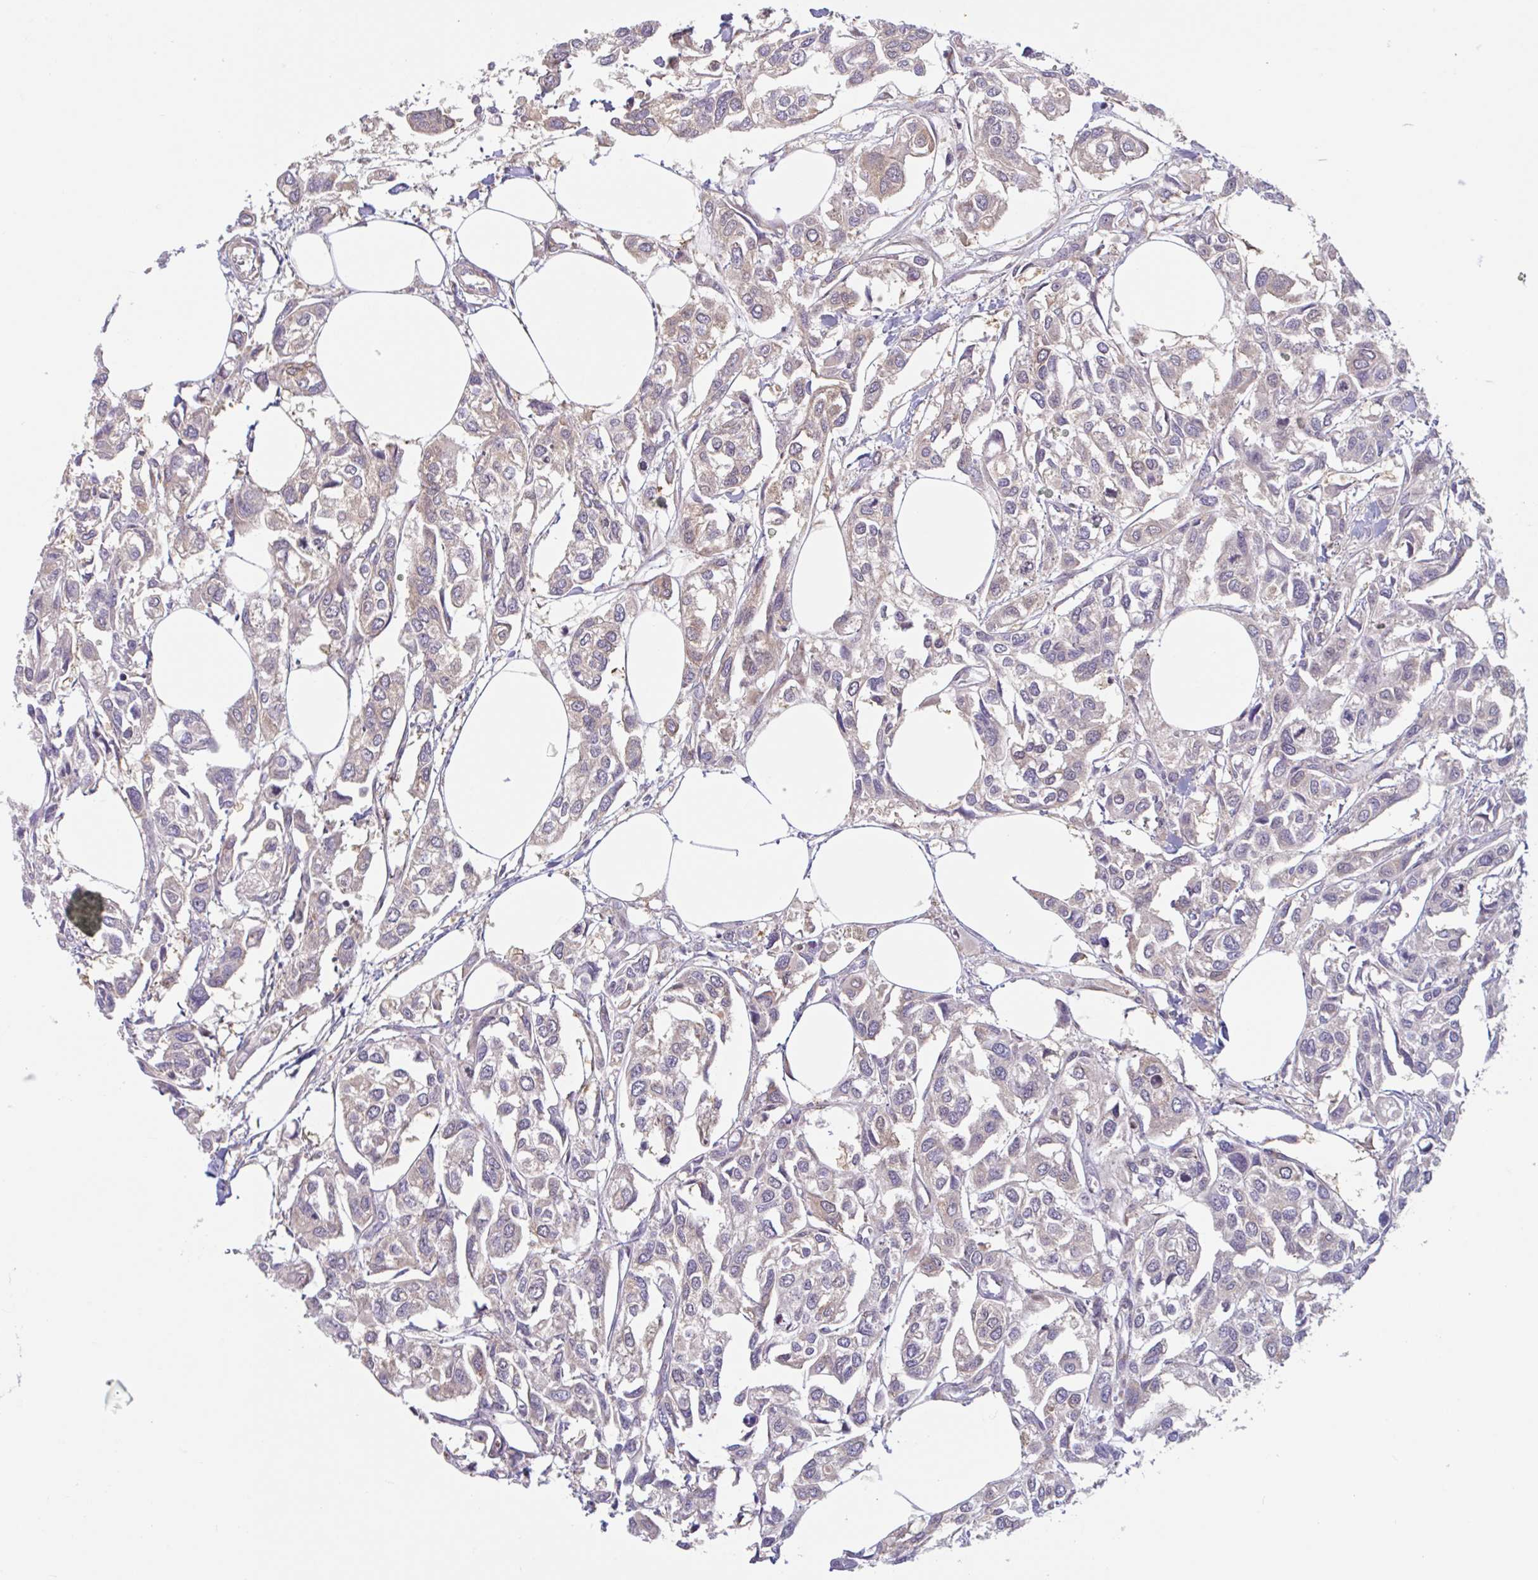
{"staining": {"intensity": "weak", "quantity": "<25%", "location": "cytoplasmic/membranous,nuclear"}, "tissue": "urothelial cancer", "cell_type": "Tumor cells", "image_type": "cancer", "snomed": [{"axis": "morphology", "description": "Urothelial carcinoma, High grade"}, {"axis": "topography", "description": "Urinary bladder"}], "caption": "Tumor cells are negative for protein expression in human urothelial carcinoma (high-grade).", "gene": "LMNTD2", "patient": {"sex": "male", "age": 67}}